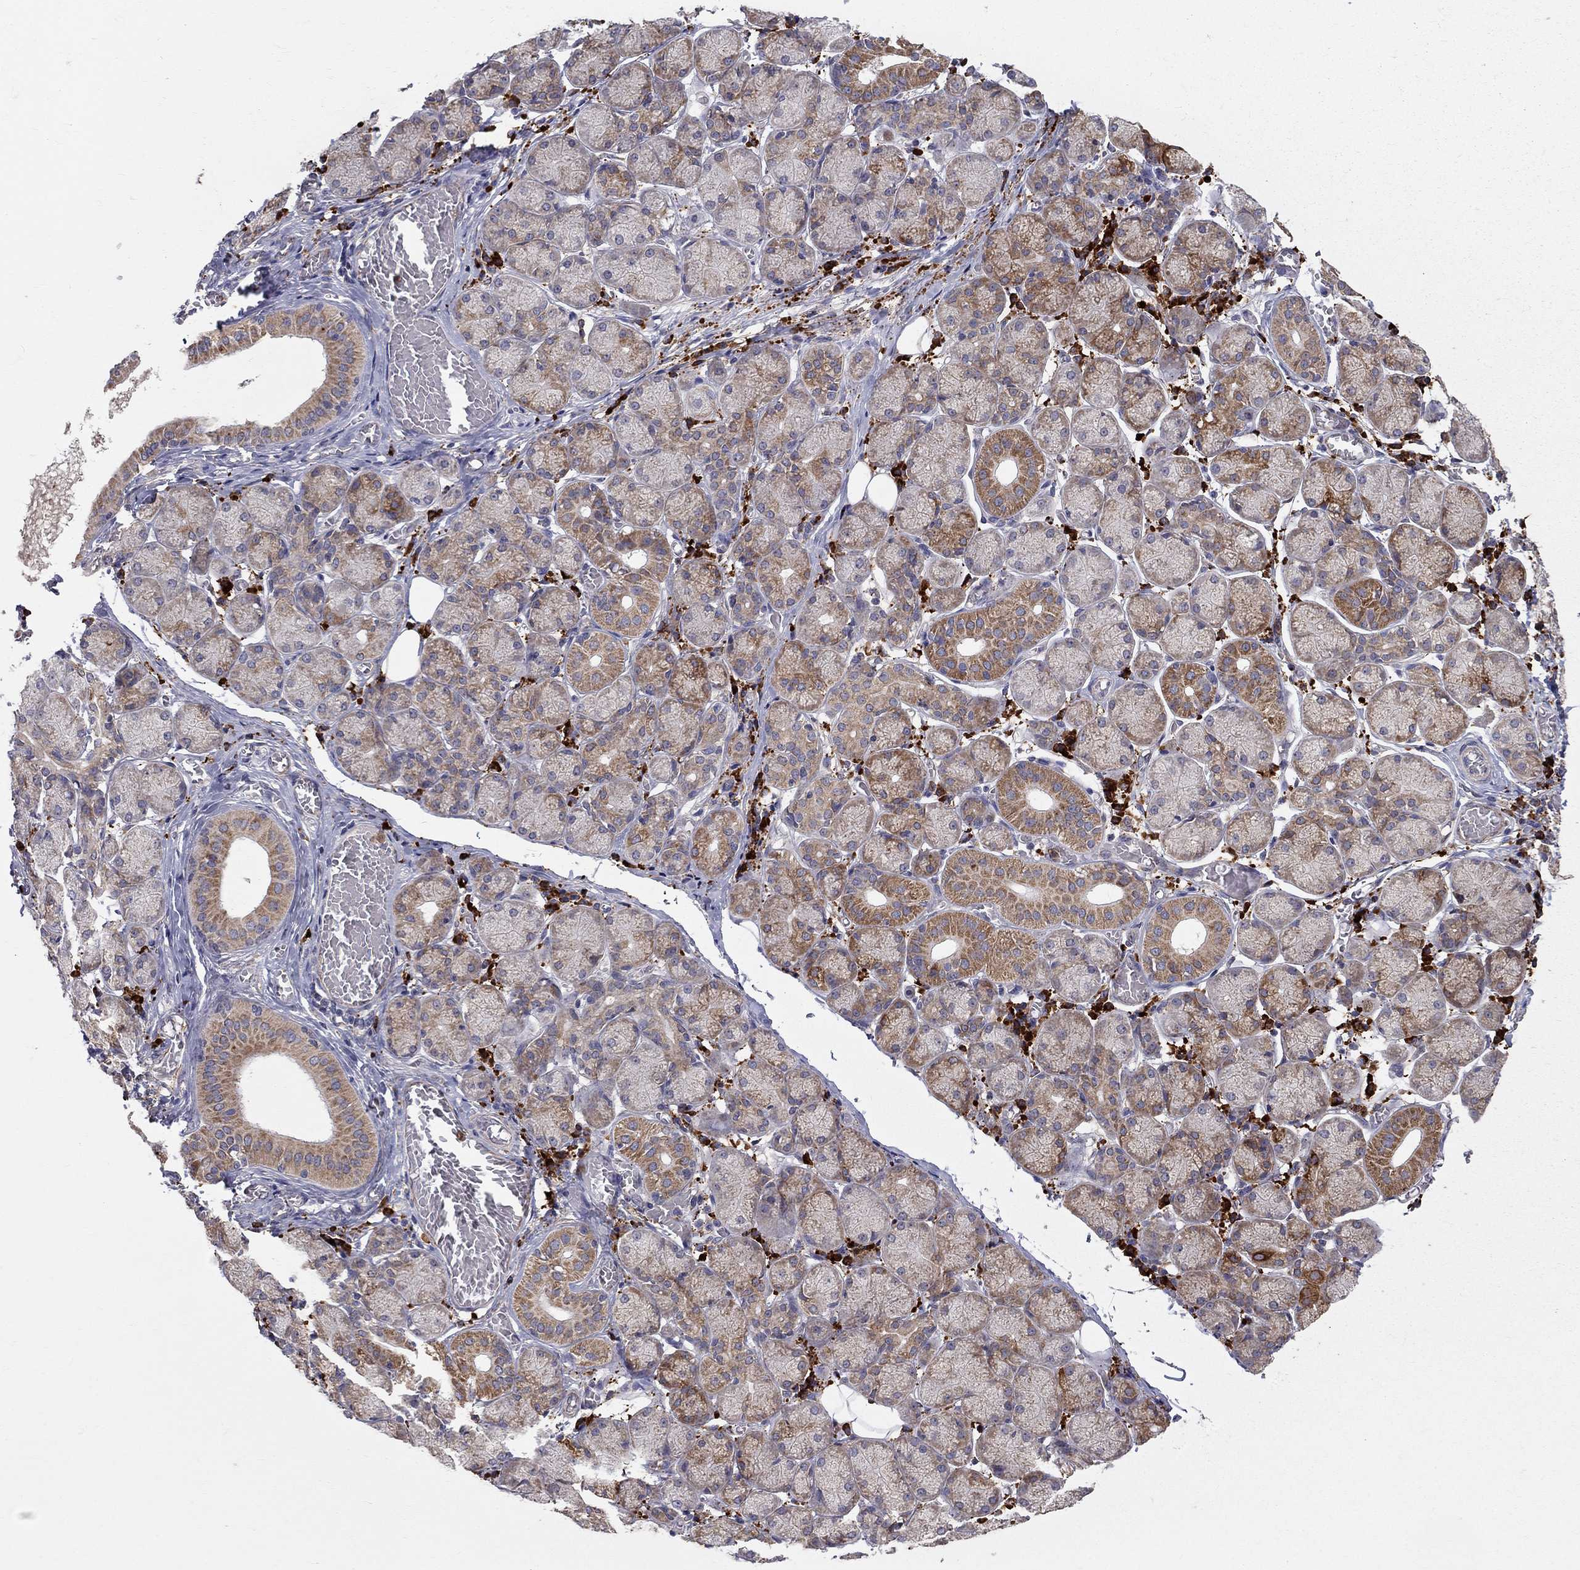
{"staining": {"intensity": "strong", "quantity": "25%-75%", "location": "cytoplasmic/membranous"}, "tissue": "salivary gland", "cell_type": "Glandular cells", "image_type": "normal", "snomed": [{"axis": "morphology", "description": "Normal tissue, NOS"}, {"axis": "topography", "description": "Salivary gland"}, {"axis": "topography", "description": "Peripheral nerve tissue"}], "caption": "Unremarkable salivary gland exhibits strong cytoplasmic/membranous staining in approximately 25%-75% of glandular cells.", "gene": "PRDX4", "patient": {"sex": "female", "age": 24}}